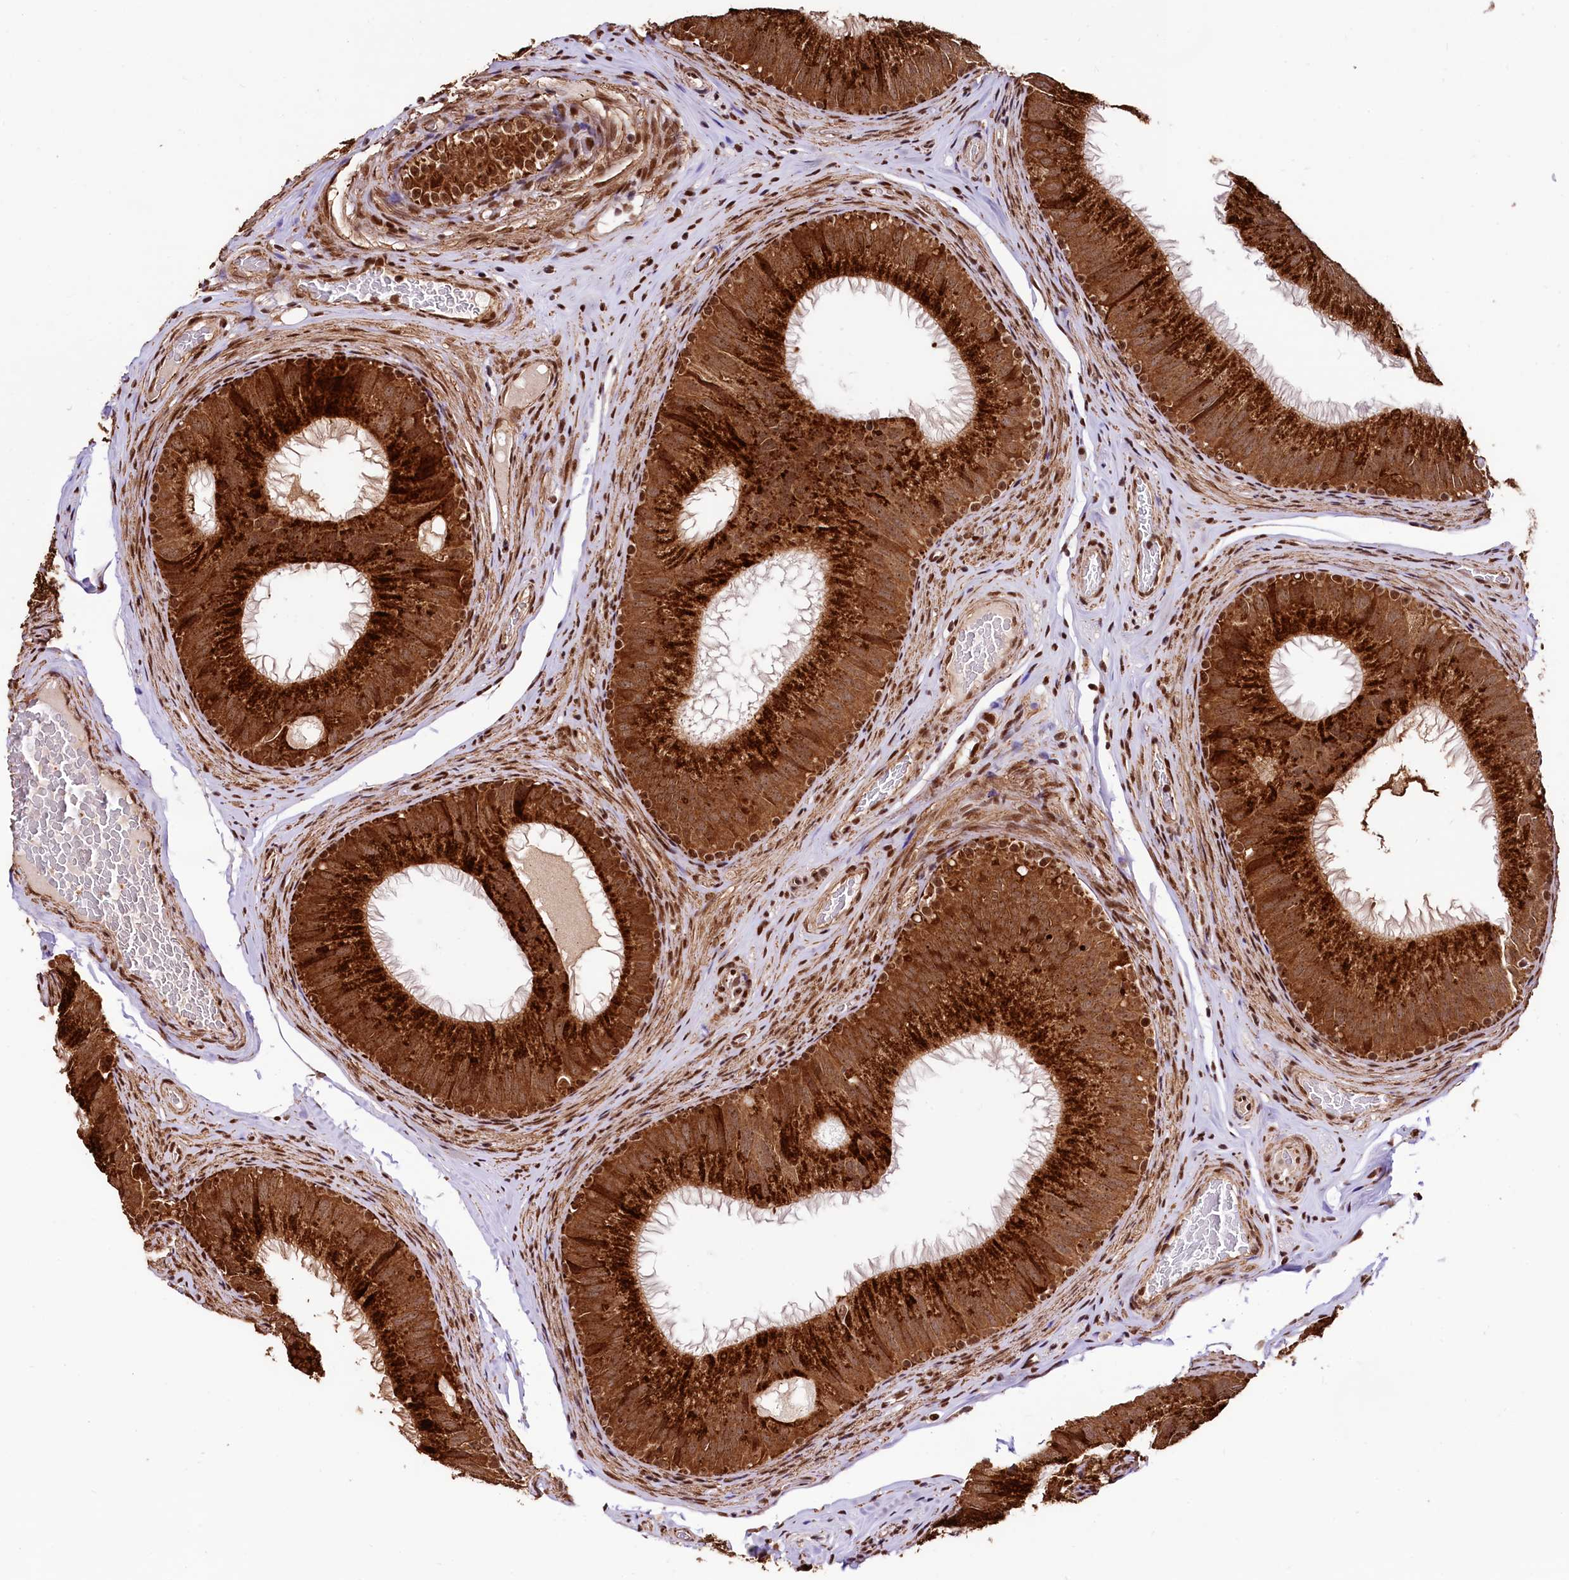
{"staining": {"intensity": "strong", "quantity": ">75%", "location": "cytoplasmic/membranous"}, "tissue": "epididymis", "cell_type": "Glandular cells", "image_type": "normal", "snomed": [{"axis": "morphology", "description": "Normal tissue, NOS"}, {"axis": "topography", "description": "Epididymis"}], "caption": "Glandular cells show high levels of strong cytoplasmic/membranous staining in approximately >75% of cells in benign human epididymis.", "gene": "PDS5B", "patient": {"sex": "male", "age": 34}}